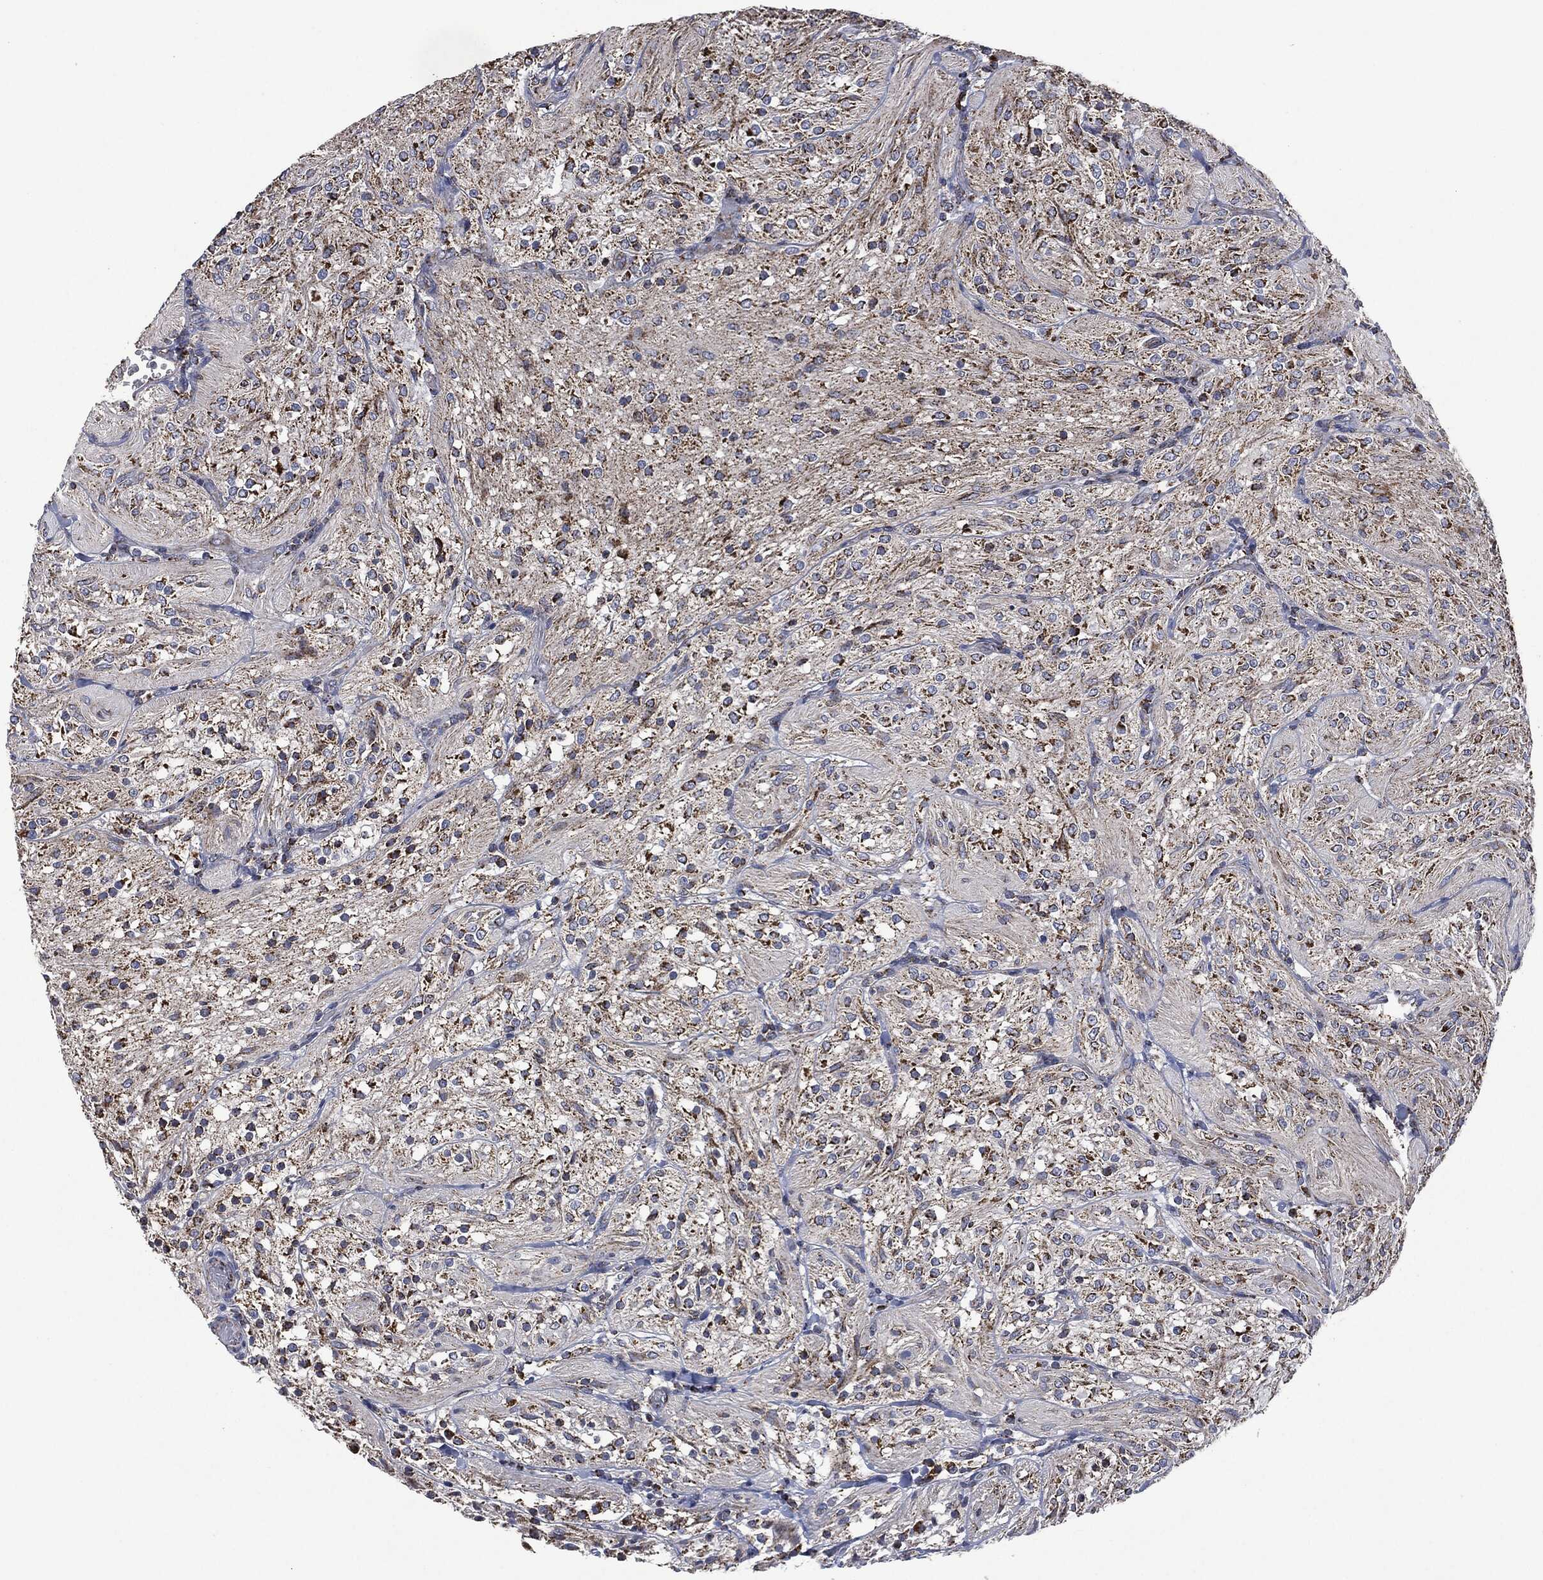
{"staining": {"intensity": "strong", "quantity": ">75%", "location": "cytoplasmic/membranous"}, "tissue": "glioma", "cell_type": "Tumor cells", "image_type": "cancer", "snomed": [{"axis": "morphology", "description": "Glioma, malignant, Low grade"}, {"axis": "topography", "description": "Brain"}], "caption": "A high-resolution histopathology image shows immunohistochemistry staining of glioma, which demonstrates strong cytoplasmic/membranous expression in approximately >75% of tumor cells.", "gene": "RYK", "patient": {"sex": "male", "age": 3}}